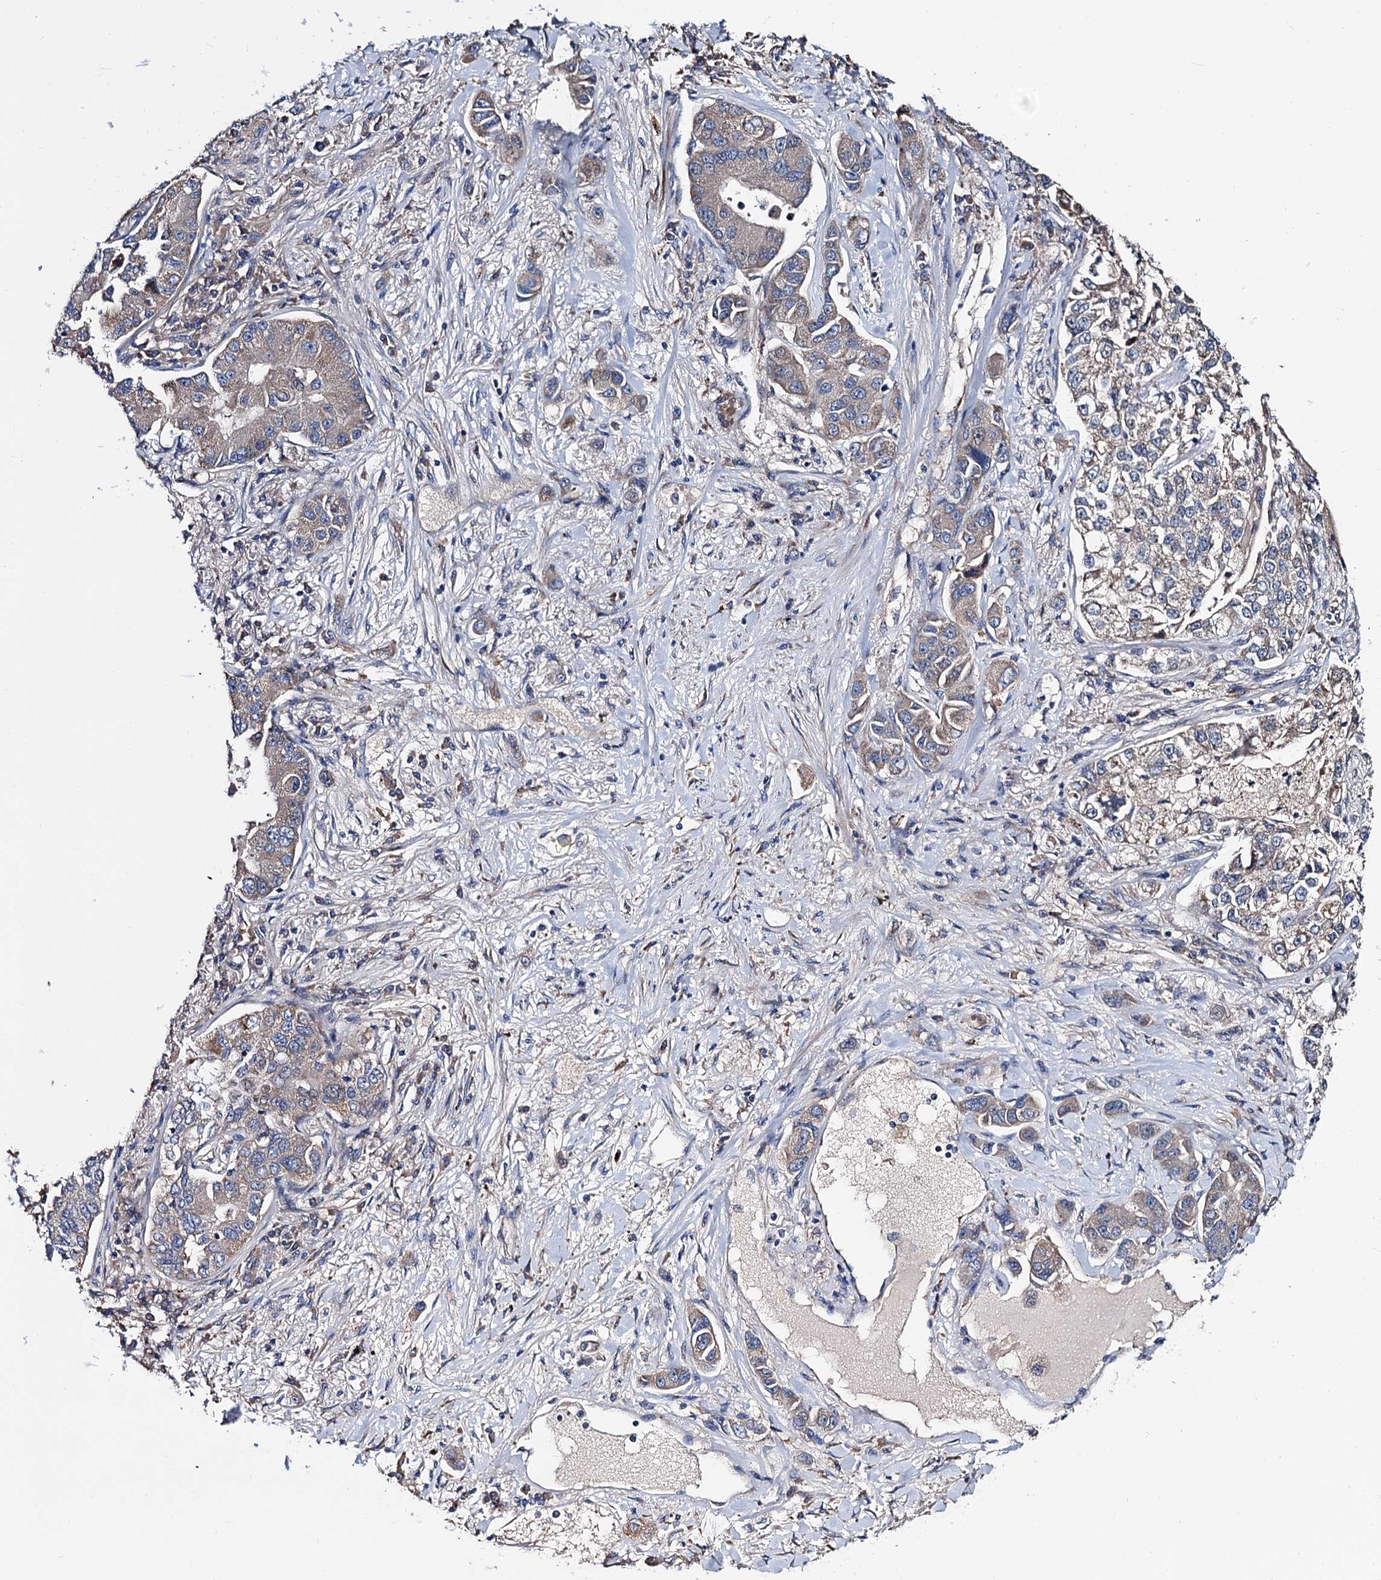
{"staining": {"intensity": "negative", "quantity": "none", "location": "none"}, "tissue": "lung cancer", "cell_type": "Tumor cells", "image_type": "cancer", "snomed": [{"axis": "morphology", "description": "Adenocarcinoma, NOS"}, {"axis": "topography", "description": "Lung"}], "caption": "Human adenocarcinoma (lung) stained for a protein using immunohistochemistry displays no expression in tumor cells.", "gene": "TRMT112", "patient": {"sex": "male", "age": 49}}